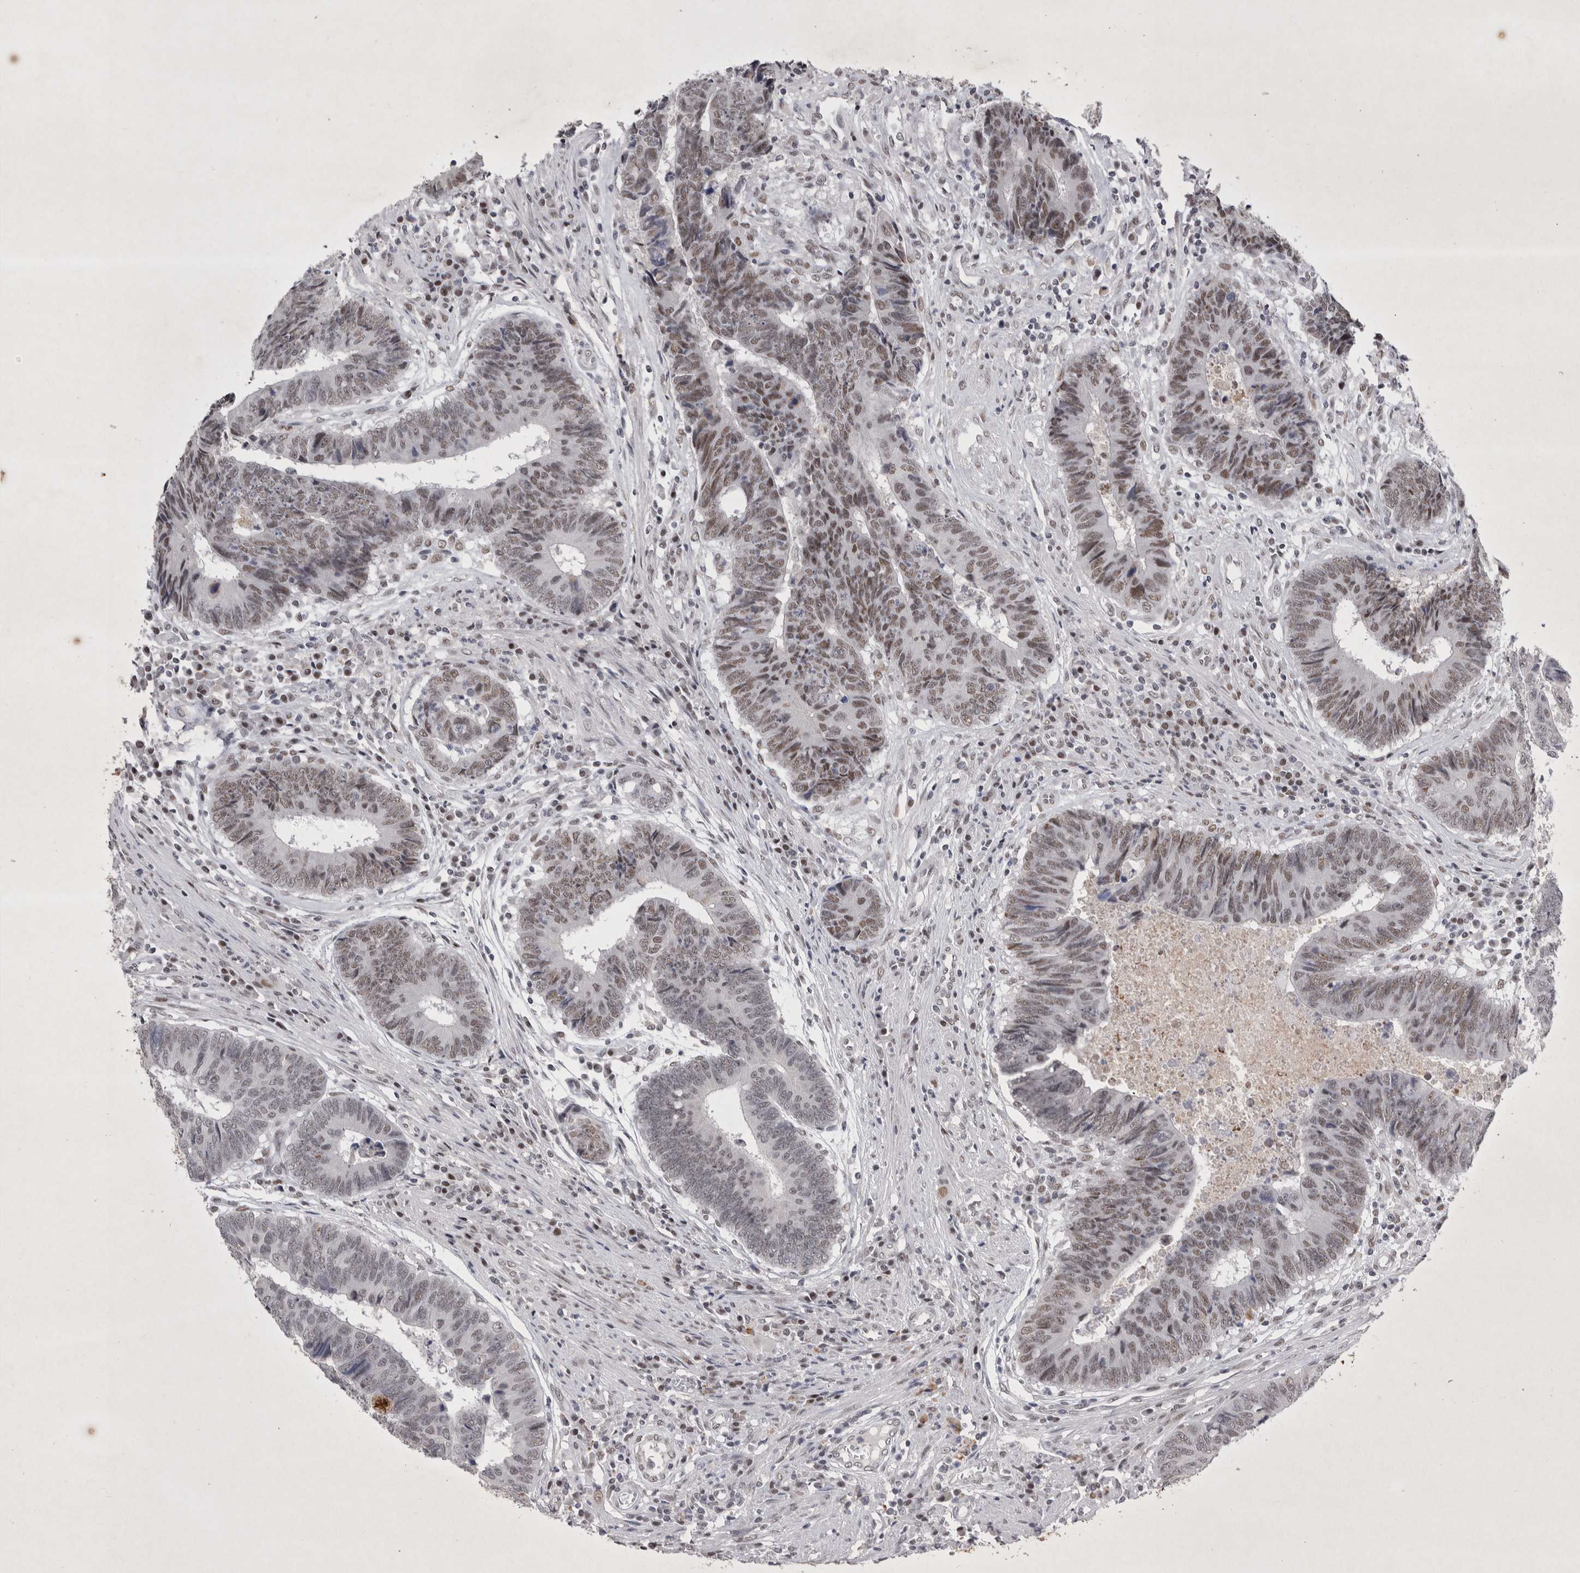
{"staining": {"intensity": "weak", "quantity": "25%-75%", "location": "nuclear"}, "tissue": "colorectal cancer", "cell_type": "Tumor cells", "image_type": "cancer", "snomed": [{"axis": "morphology", "description": "Adenocarcinoma, NOS"}, {"axis": "topography", "description": "Rectum"}], "caption": "Immunohistochemical staining of adenocarcinoma (colorectal) reveals low levels of weak nuclear protein positivity in approximately 25%-75% of tumor cells. Using DAB (3,3'-diaminobenzidine) (brown) and hematoxylin (blue) stains, captured at high magnification using brightfield microscopy.", "gene": "RBM6", "patient": {"sex": "male", "age": 84}}